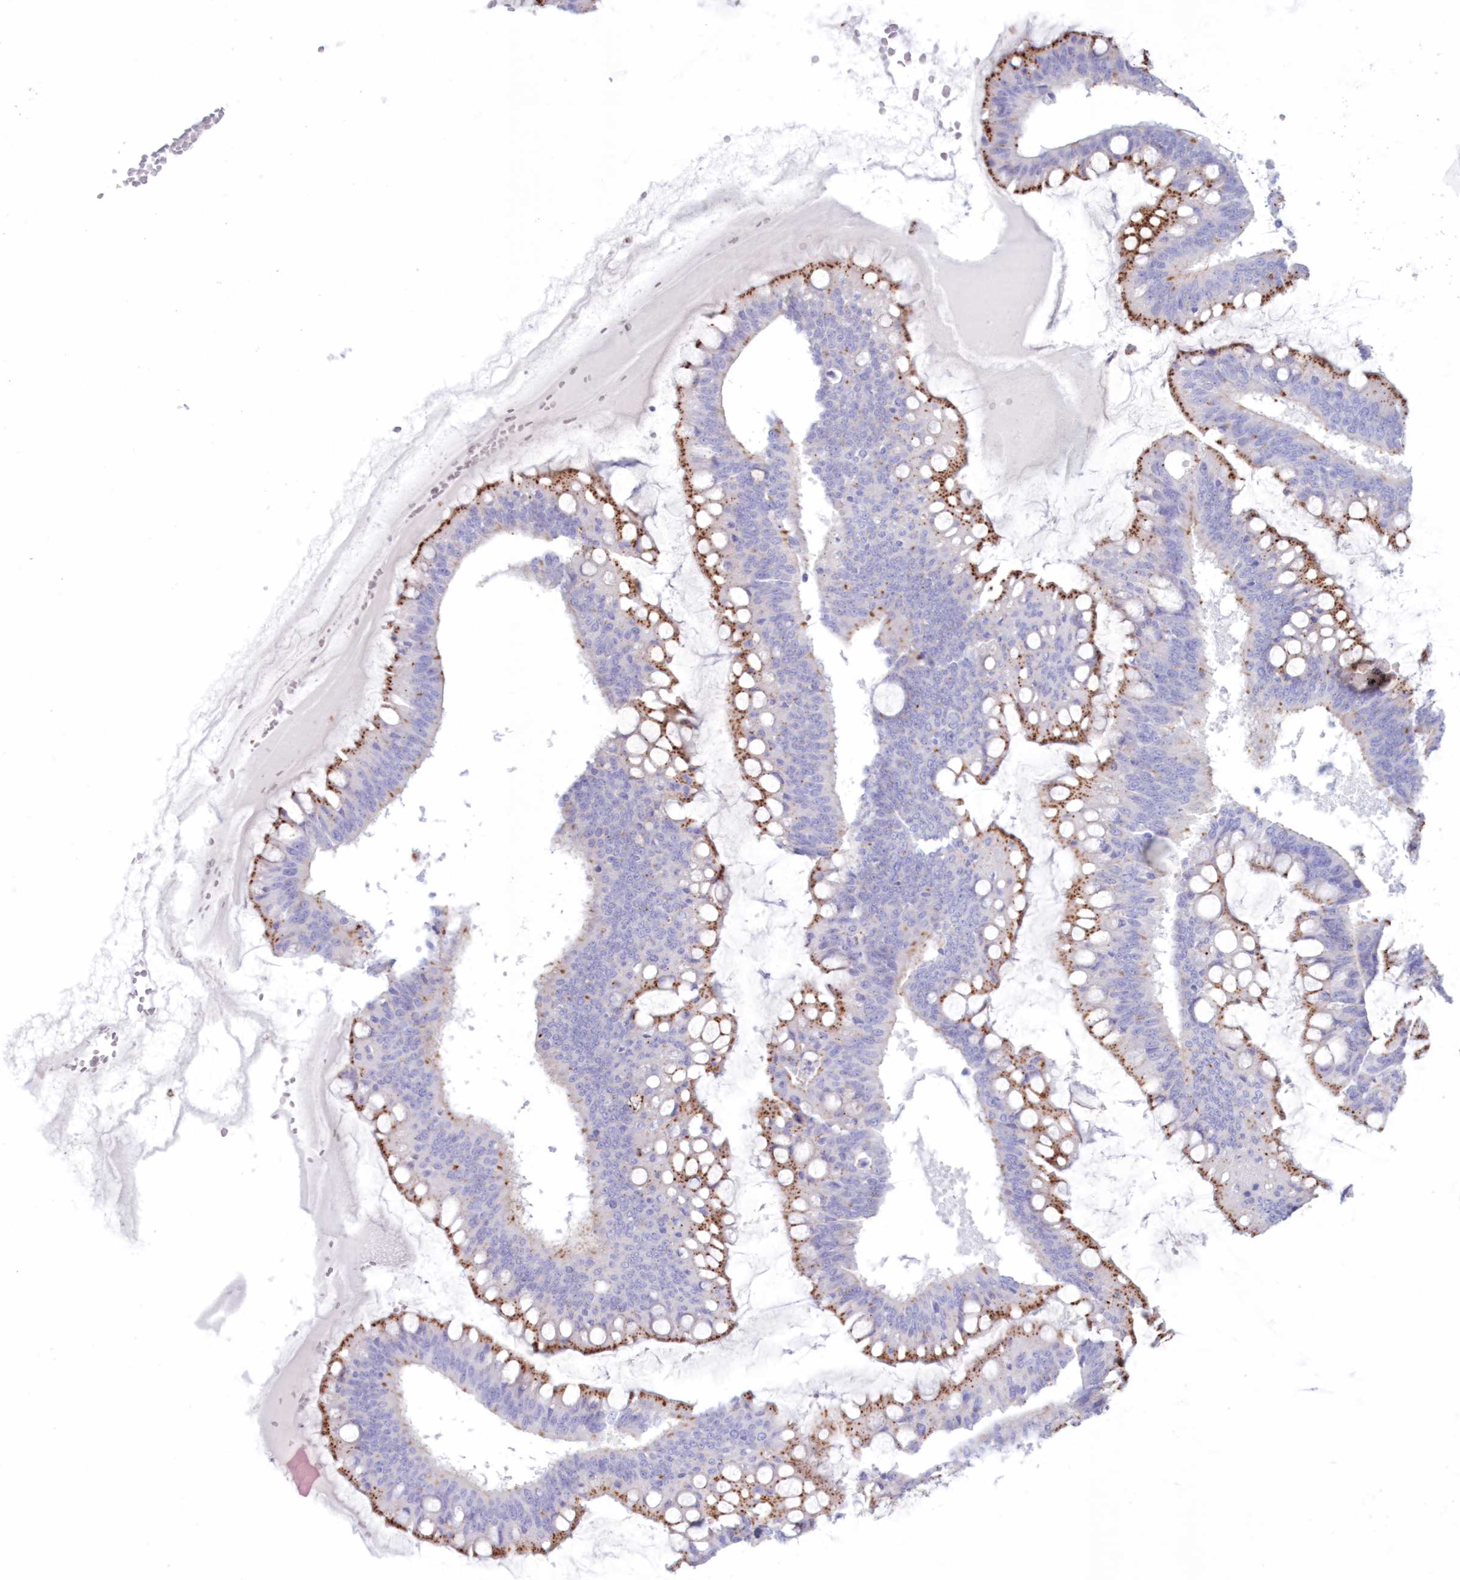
{"staining": {"intensity": "moderate", "quantity": ">75%", "location": "cytoplasmic/membranous"}, "tissue": "ovarian cancer", "cell_type": "Tumor cells", "image_type": "cancer", "snomed": [{"axis": "morphology", "description": "Cystadenocarcinoma, mucinous, NOS"}, {"axis": "topography", "description": "Ovary"}], "caption": "The immunohistochemical stain labels moderate cytoplasmic/membranous staining in tumor cells of mucinous cystadenocarcinoma (ovarian) tissue.", "gene": "TPP1", "patient": {"sex": "female", "age": 73}}